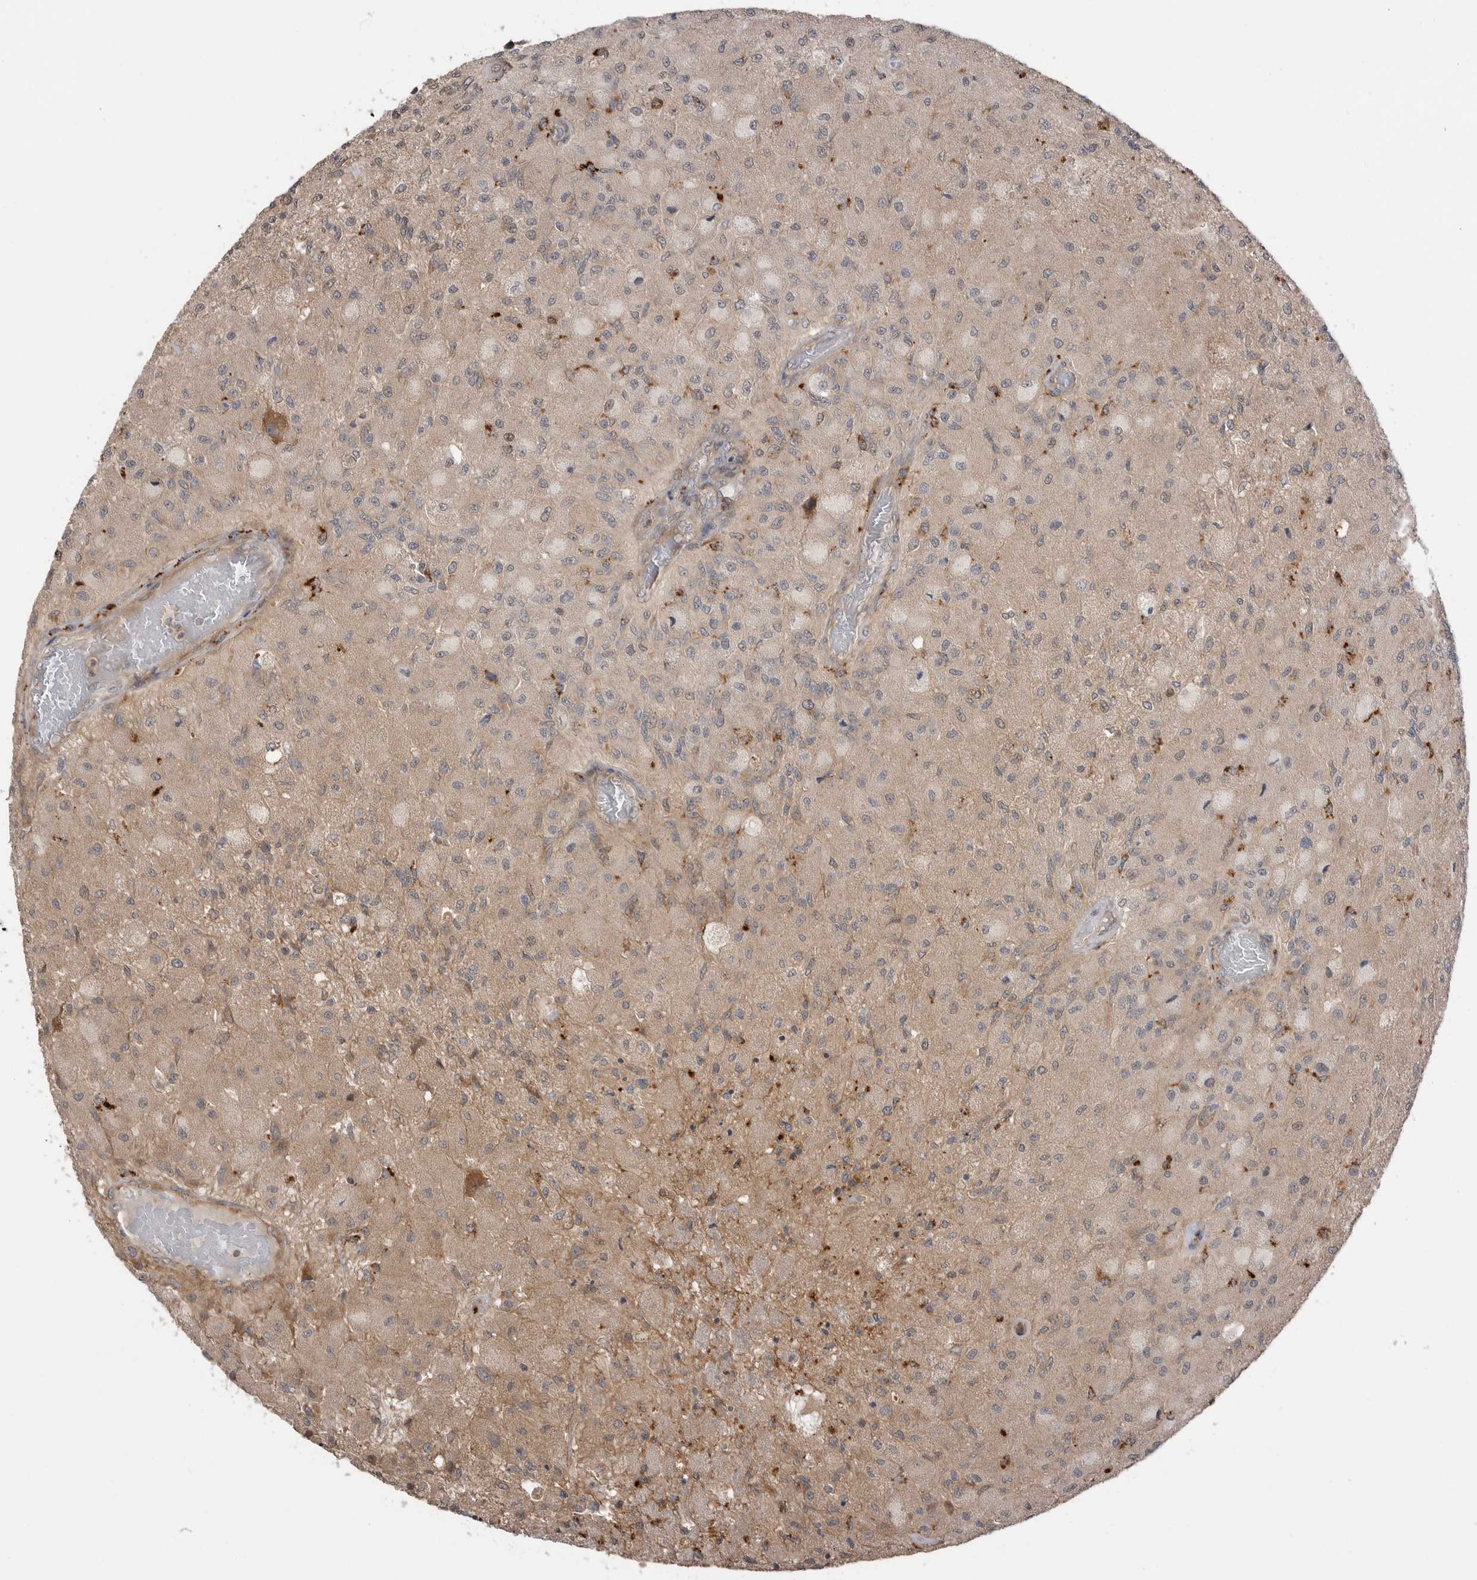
{"staining": {"intensity": "weak", "quantity": ">75%", "location": "cytoplasmic/membranous"}, "tissue": "glioma", "cell_type": "Tumor cells", "image_type": "cancer", "snomed": [{"axis": "morphology", "description": "Normal tissue, NOS"}, {"axis": "morphology", "description": "Glioma, malignant, High grade"}, {"axis": "topography", "description": "Cerebral cortex"}], "caption": "Tumor cells reveal weak cytoplasmic/membranous staining in about >75% of cells in glioma.", "gene": "PEAK1", "patient": {"sex": "male", "age": 77}}